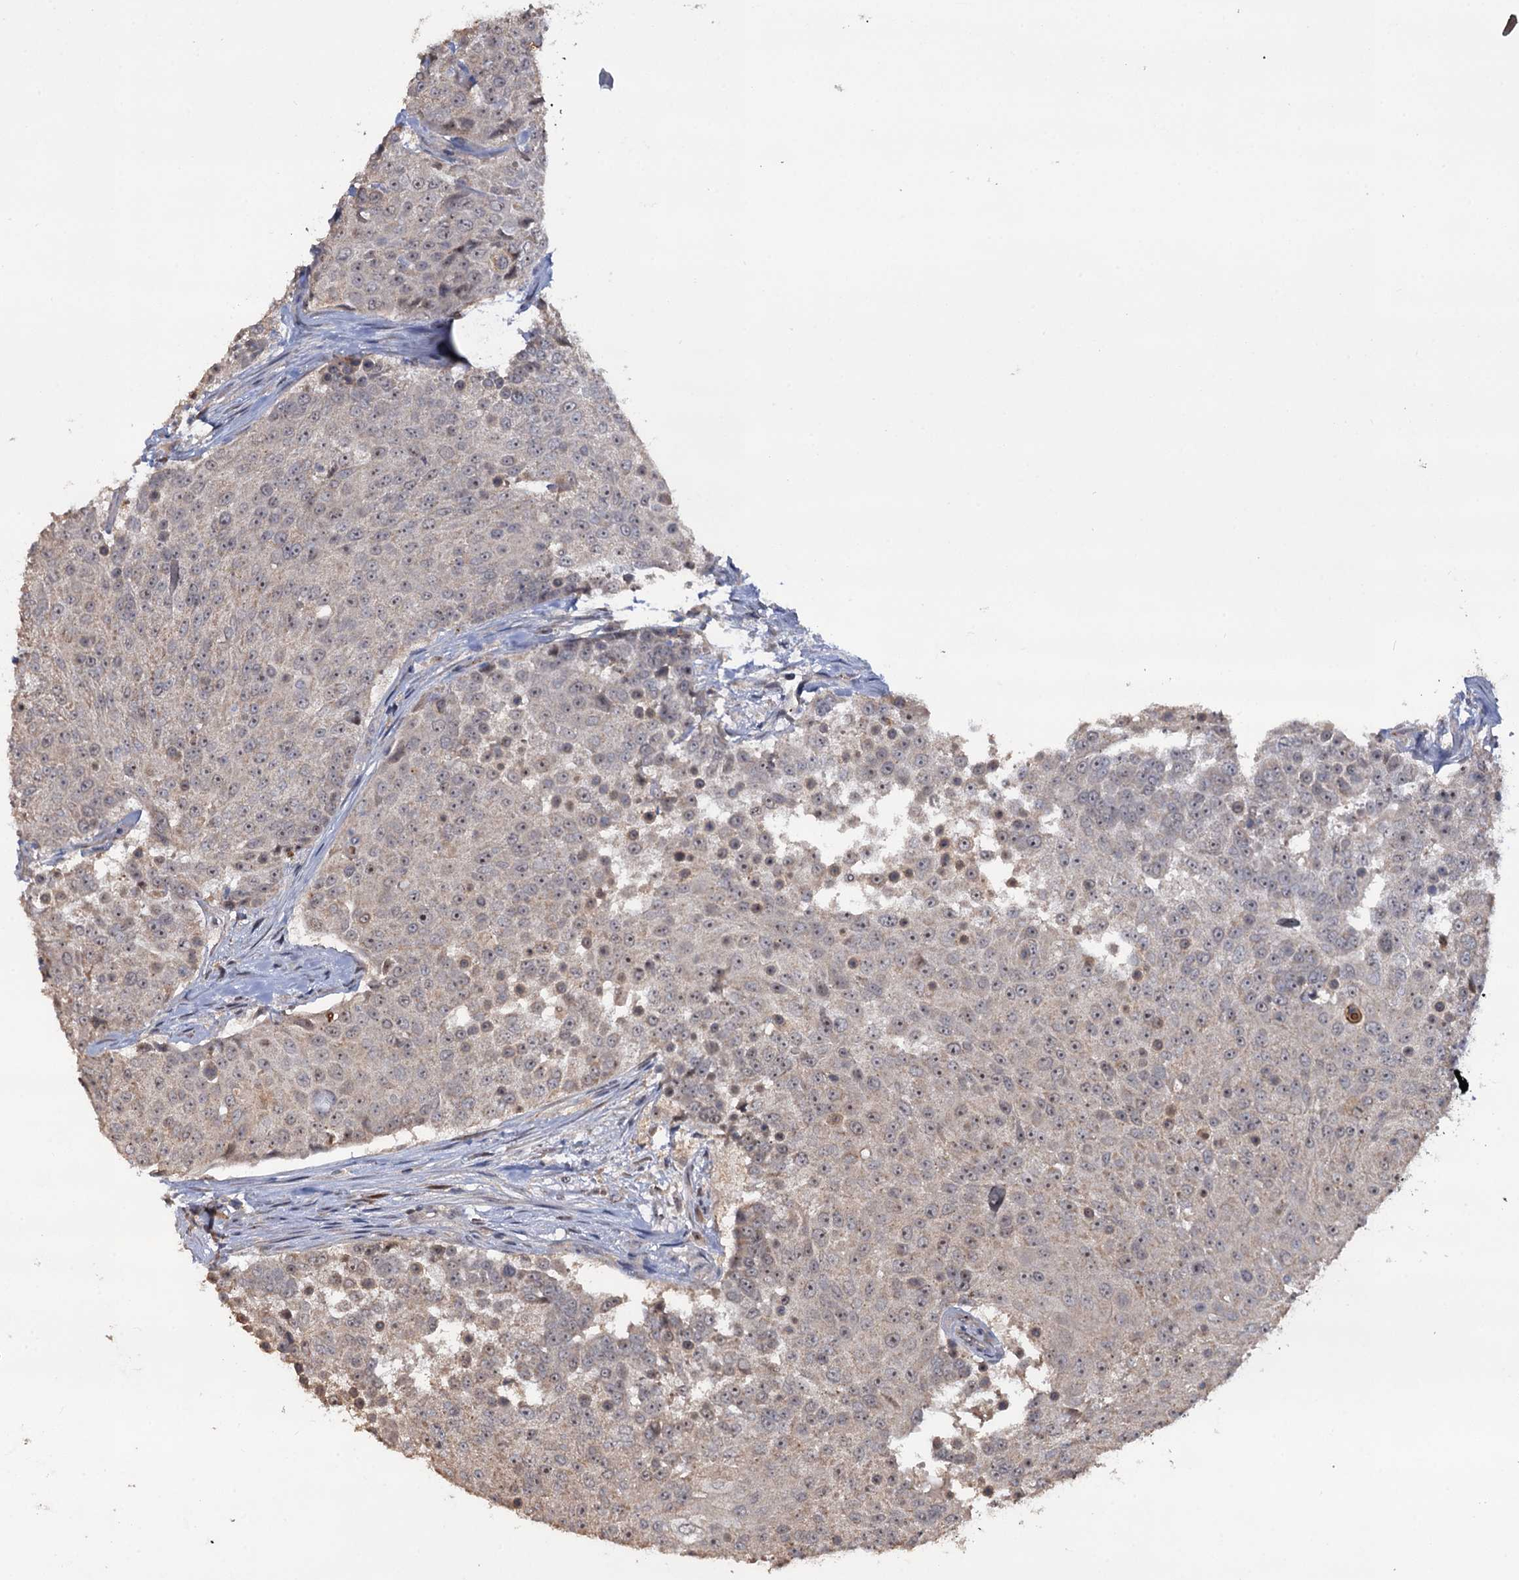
{"staining": {"intensity": "weak", "quantity": "<25%", "location": "cytoplasmic/membranous,nuclear"}, "tissue": "urothelial cancer", "cell_type": "Tumor cells", "image_type": "cancer", "snomed": [{"axis": "morphology", "description": "Urothelial carcinoma, High grade"}, {"axis": "topography", "description": "Urinary bladder"}], "caption": "This is an IHC micrograph of high-grade urothelial carcinoma. There is no expression in tumor cells.", "gene": "LRRC63", "patient": {"sex": "female", "age": 63}}